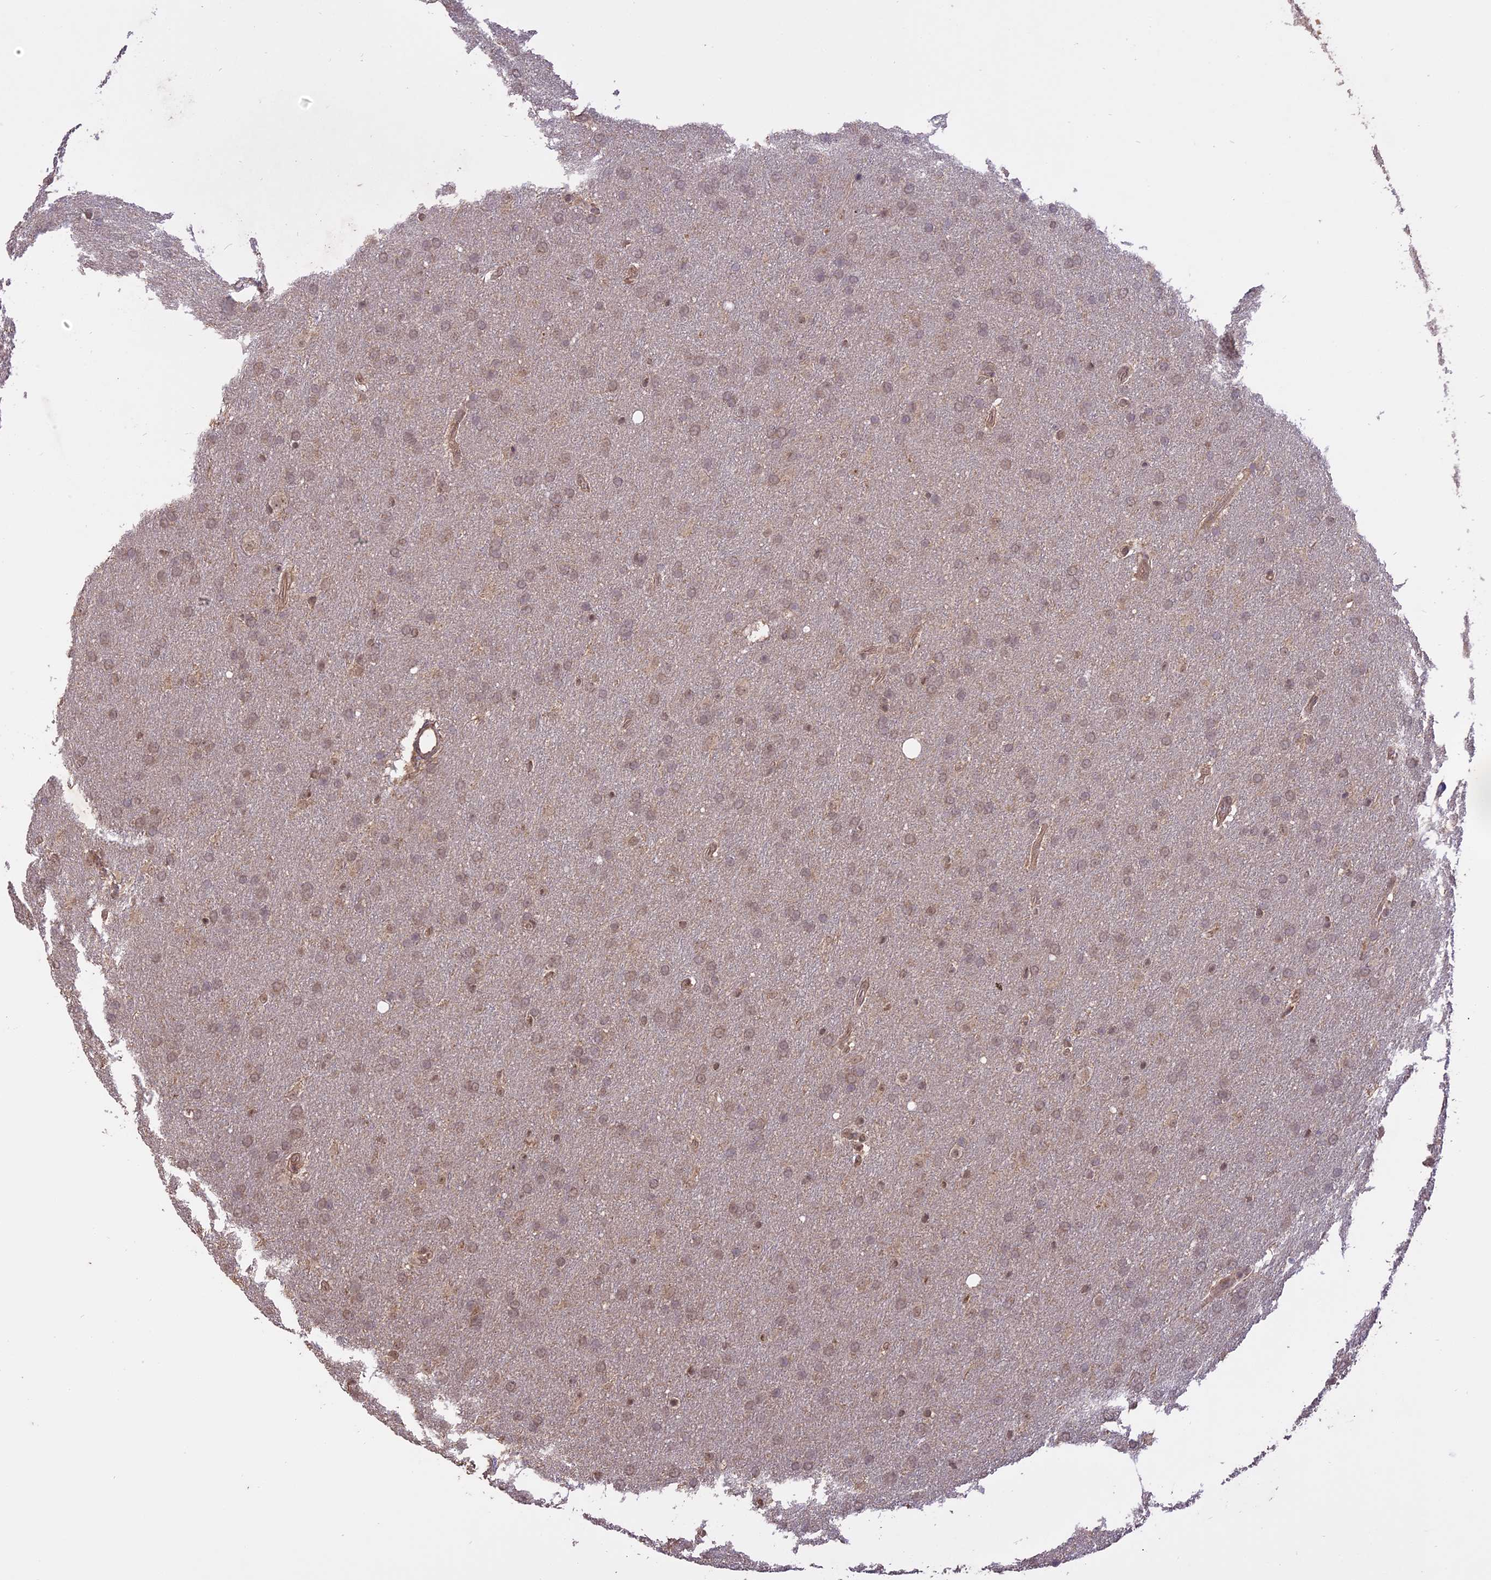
{"staining": {"intensity": "weak", "quantity": "<25%", "location": "cytoplasmic/membranous"}, "tissue": "glioma", "cell_type": "Tumor cells", "image_type": "cancer", "snomed": [{"axis": "morphology", "description": "Glioma, malignant, Low grade"}, {"axis": "topography", "description": "Brain"}], "caption": "There is no significant staining in tumor cells of malignant glioma (low-grade). The staining was performed using DAB to visualize the protein expression in brown, while the nuclei were stained in blue with hematoxylin (Magnification: 20x).", "gene": "TIGD7", "patient": {"sex": "female", "age": 32}}